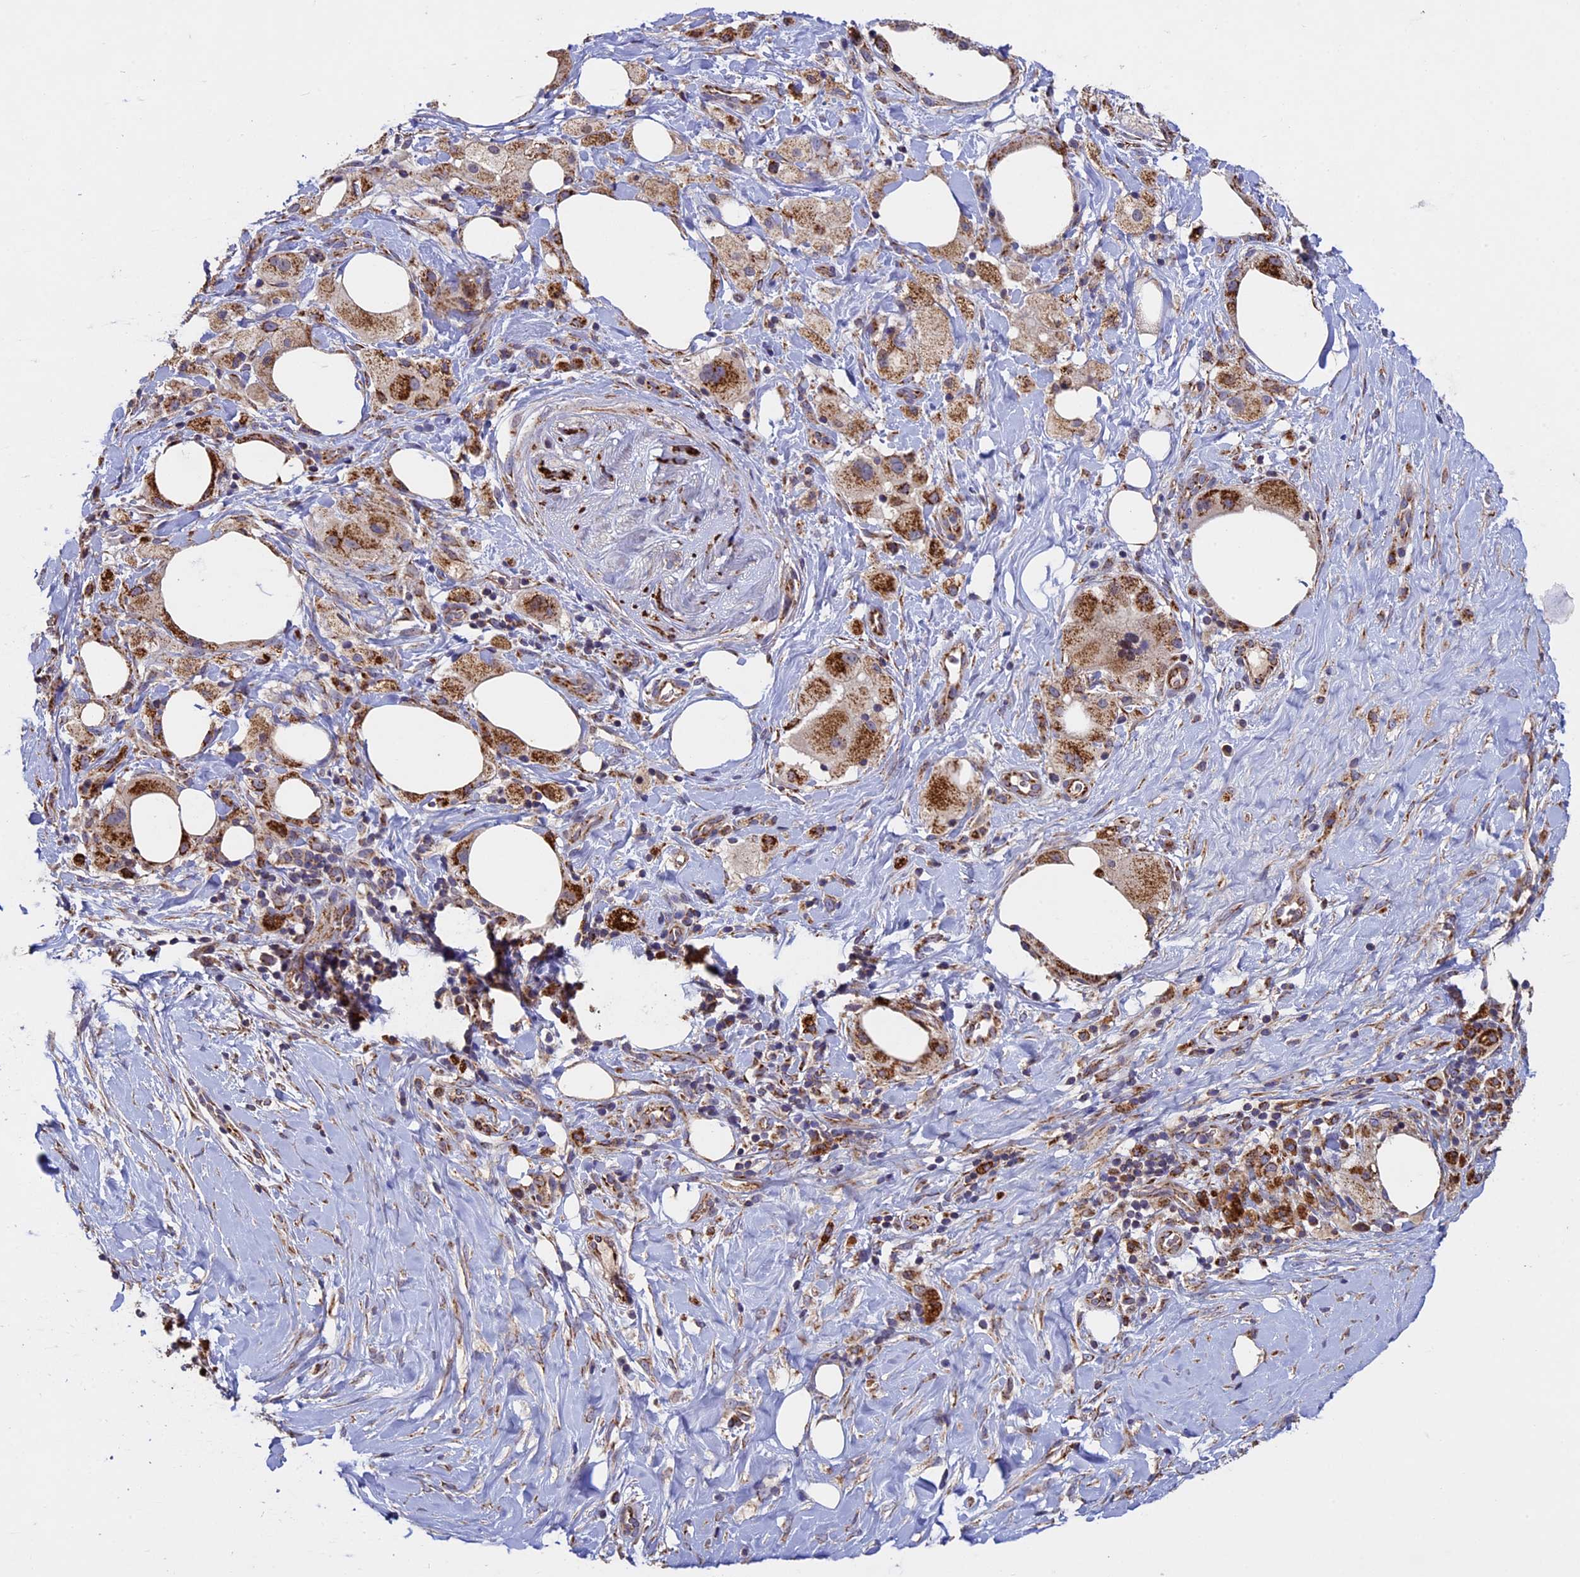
{"staining": {"intensity": "moderate", "quantity": ">75%", "location": "cytoplasmic/membranous"}, "tissue": "pancreatic cancer", "cell_type": "Tumor cells", "image_type": "cancer", "snomed": [{"axis": "morphology", "description": "Adenocarcinoma, NOS"}, {"axis": "topography", "description": "Pancreas"}], "caption": "Immunohistochemical staining of human pancreatic adenocarcinoma shows medium levels of moderate cytoplasmic/membranous protein positivity in approximately >75% of tumor cells. (Brightfield microscopy of DAB IHC at high magnification).", "gene": "RNF17", "patient": {"sex": "male", "age": 58}}